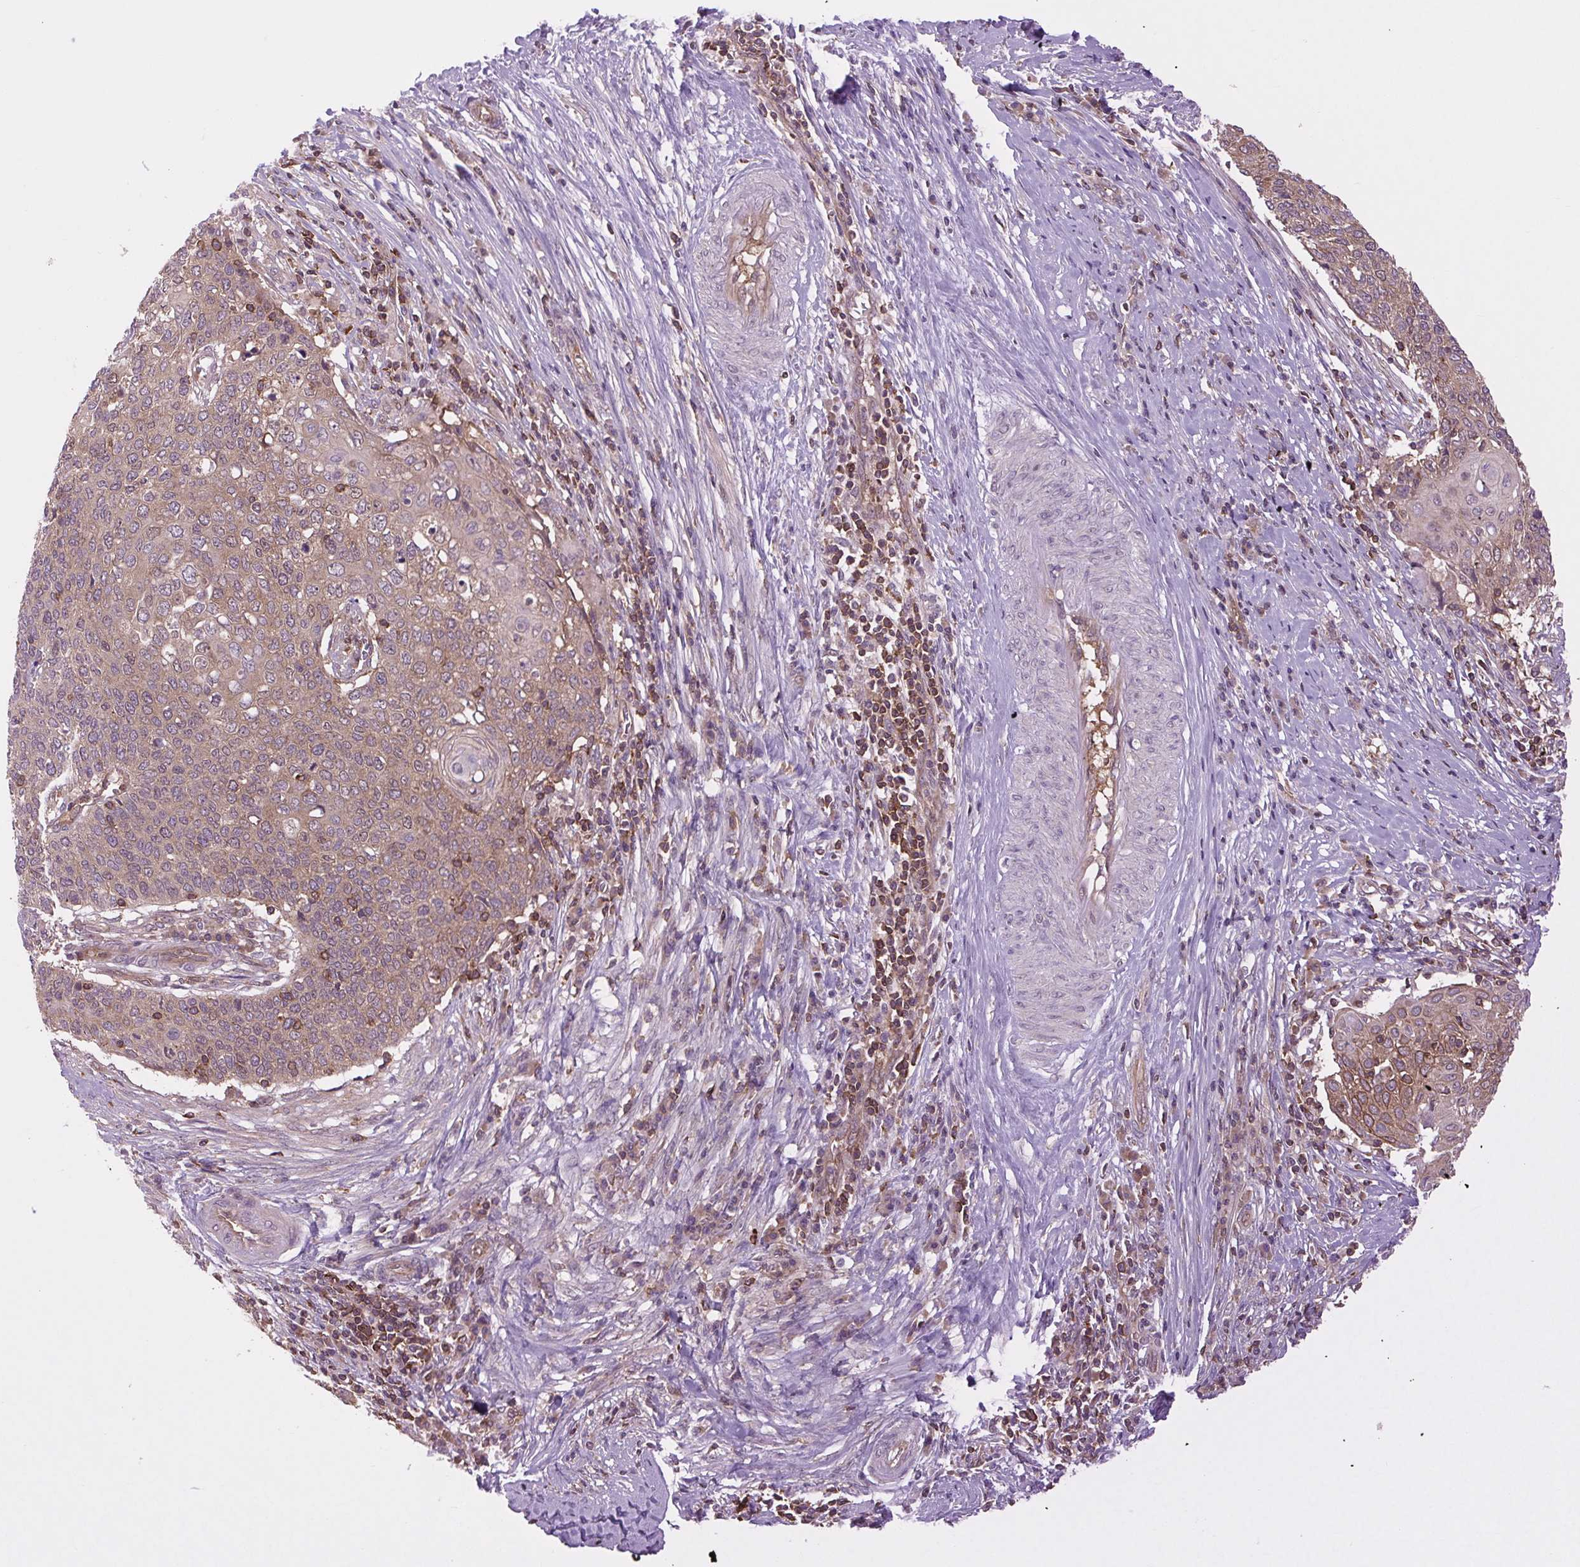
{"staining": {"intensity": "moderate", "quantity": ">75%", "location": "cytoplasmic/membranous,nuclear"}, "tissue": "cervical cancer", "cell_type": "Tumor cells", "image_type": "cancer", "snomed": [{"axis": "morphology", "description": "Squamous cell carcinoma, NOS"}, {"axis": "topography", "description": "Cervix"}], "caption": "Immunohistochemistry (IHC) (DAB) staining of cervical cancer (squamous cell carcinoma) displays moderate cytoplasmic/membranous and nuclear protein expression in approximately >75% of tumor cells.", "gene": "PLCG1", "patient": {"sex": "female", "age": 39}}